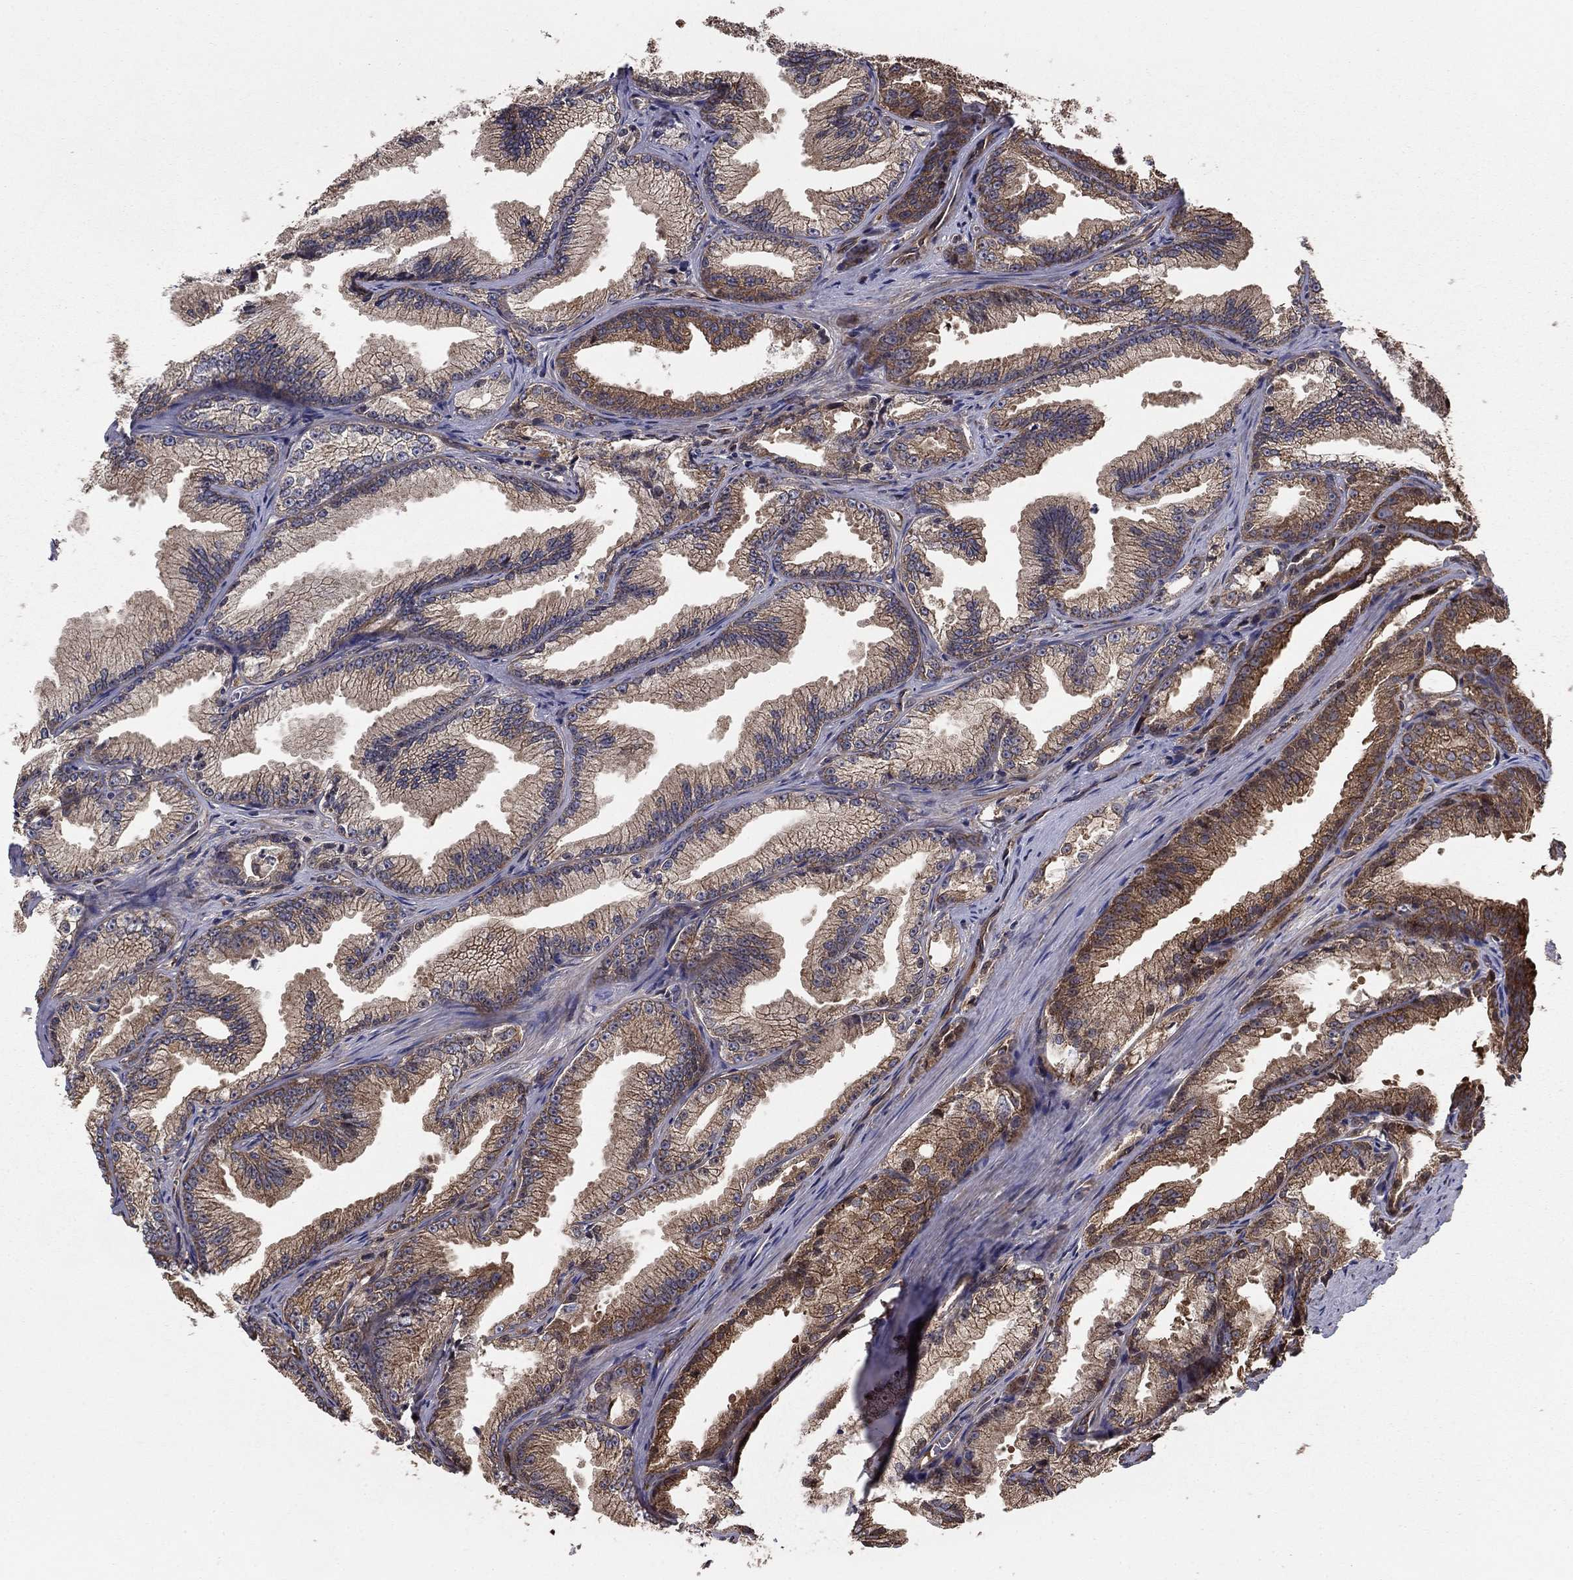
{"staining": {"intensity": "moderate", "quantity": "25%-75%", "location": "cytoplasmic/membranous"}, "tissue": "prostate cancer", "cell_type": "Tumor cells", "image_type": "cancer", "snomed": [{"axis": "morphology", "description": "Adenocarcinoma, NOS"}, {"axis": "morphology", "description": "Adenocarcinoma, High grade"}, {"axis": "topography", "description": "Prostate"}], "caption": "Moderate cytoplasmic/membranous protein positivity is present in about 25%-75% of tumor cells in prostate cancer.", "gene": "BABAM2", "patient": {"sex": "male", "age": 70}}